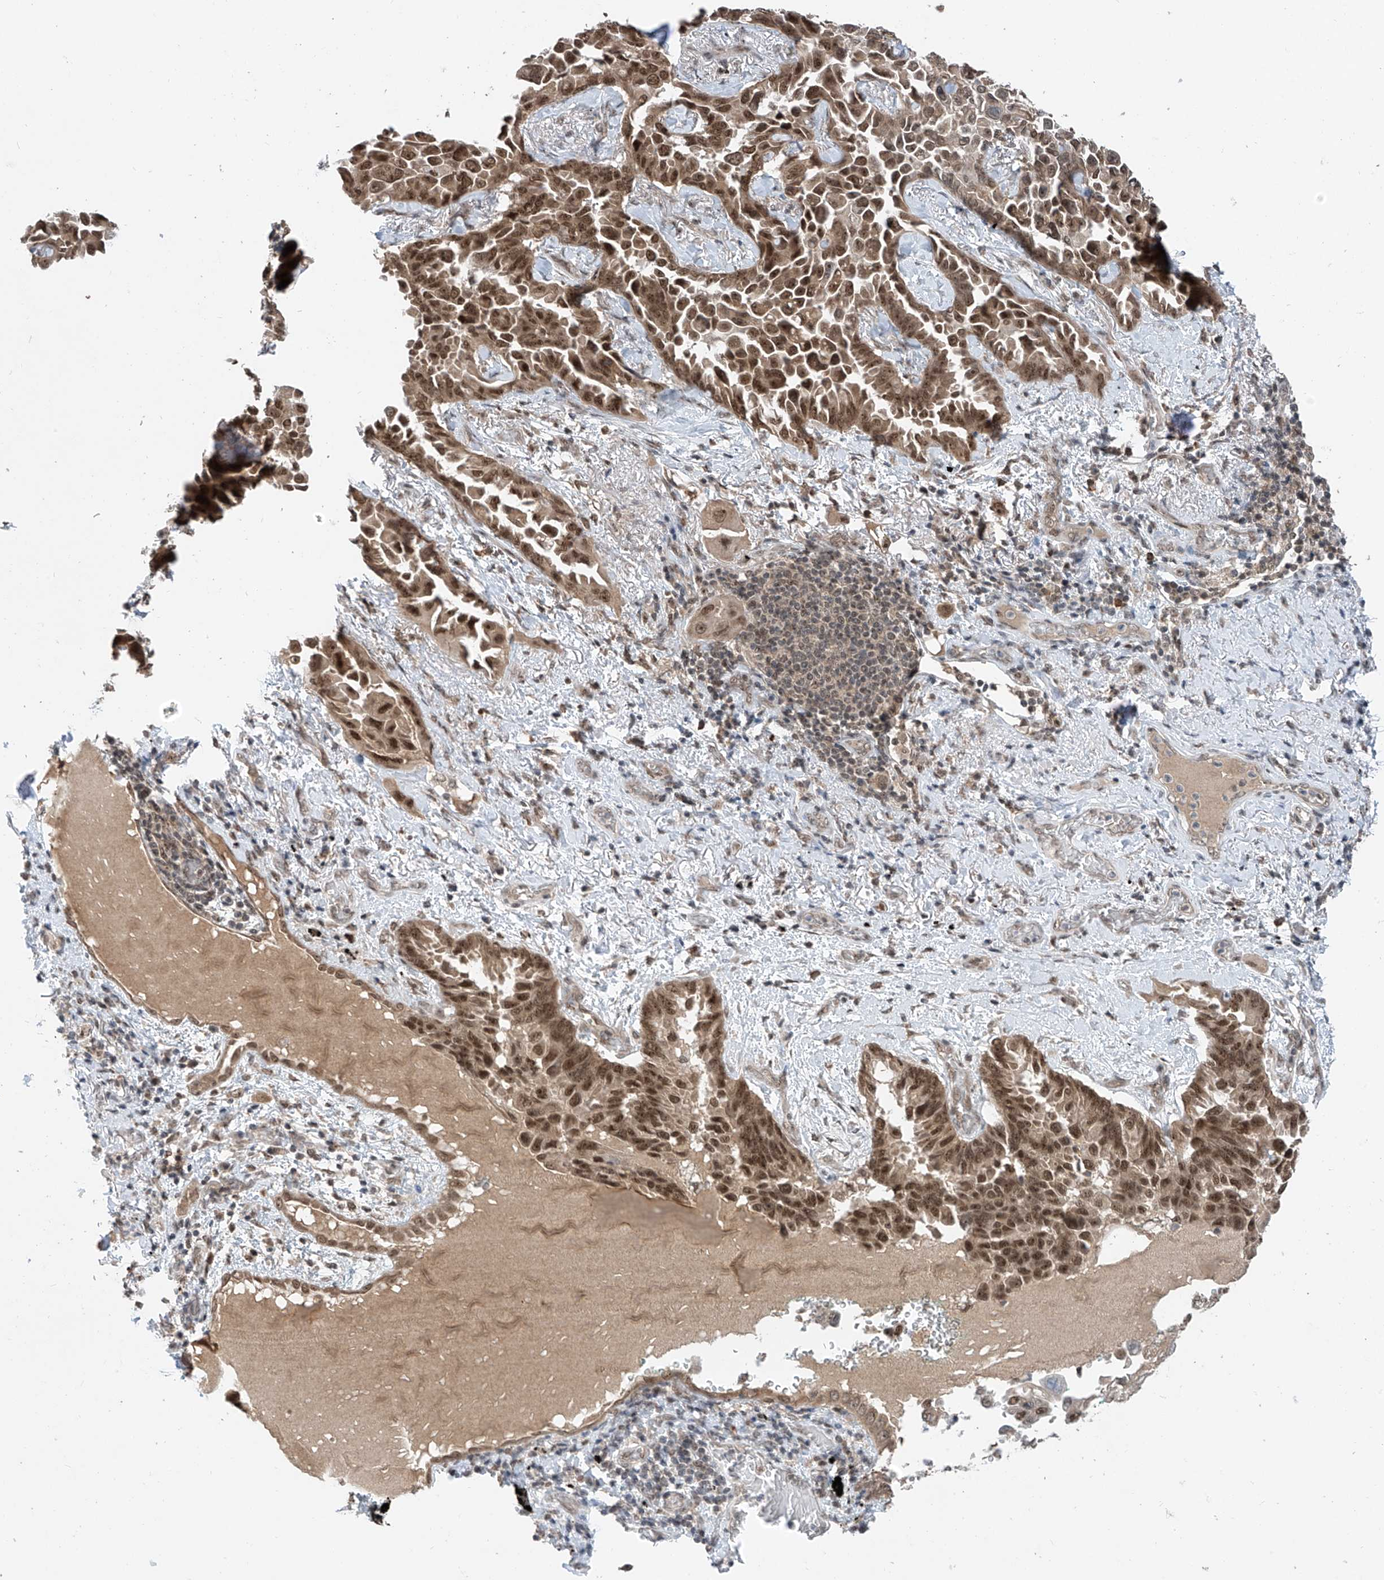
{"staining": {"intensity": "moderate", "quantity": ">75%", "location": "cytoplasmic/membranous,nuclear"}, "tissue": "lung cancer", "cell_type": "Tumor cells", "image_type": "cancer", "snomed": [{"axis": "morphology", "description": "Adenocarcinoma, NOS"}, {"axis": "topography", "description": "Lung"}], "caption": "IHC staining of lung cancer (adenocarcinoma), which demonstrates medium levels of moderate cytoplasmic/membranous and nuclear expression in approximately >75% of tumor cells indicating moderate cytoplasmic/membranous and nuclear protein staining. The staining was performed using DAB (3,3'-diaminobenzidine) (brown) for protein detection and nuclei were counterstained in hematoxylin (blue).", "gene": "RPAIN", "patient": {"sex": "female", "age": 67}}